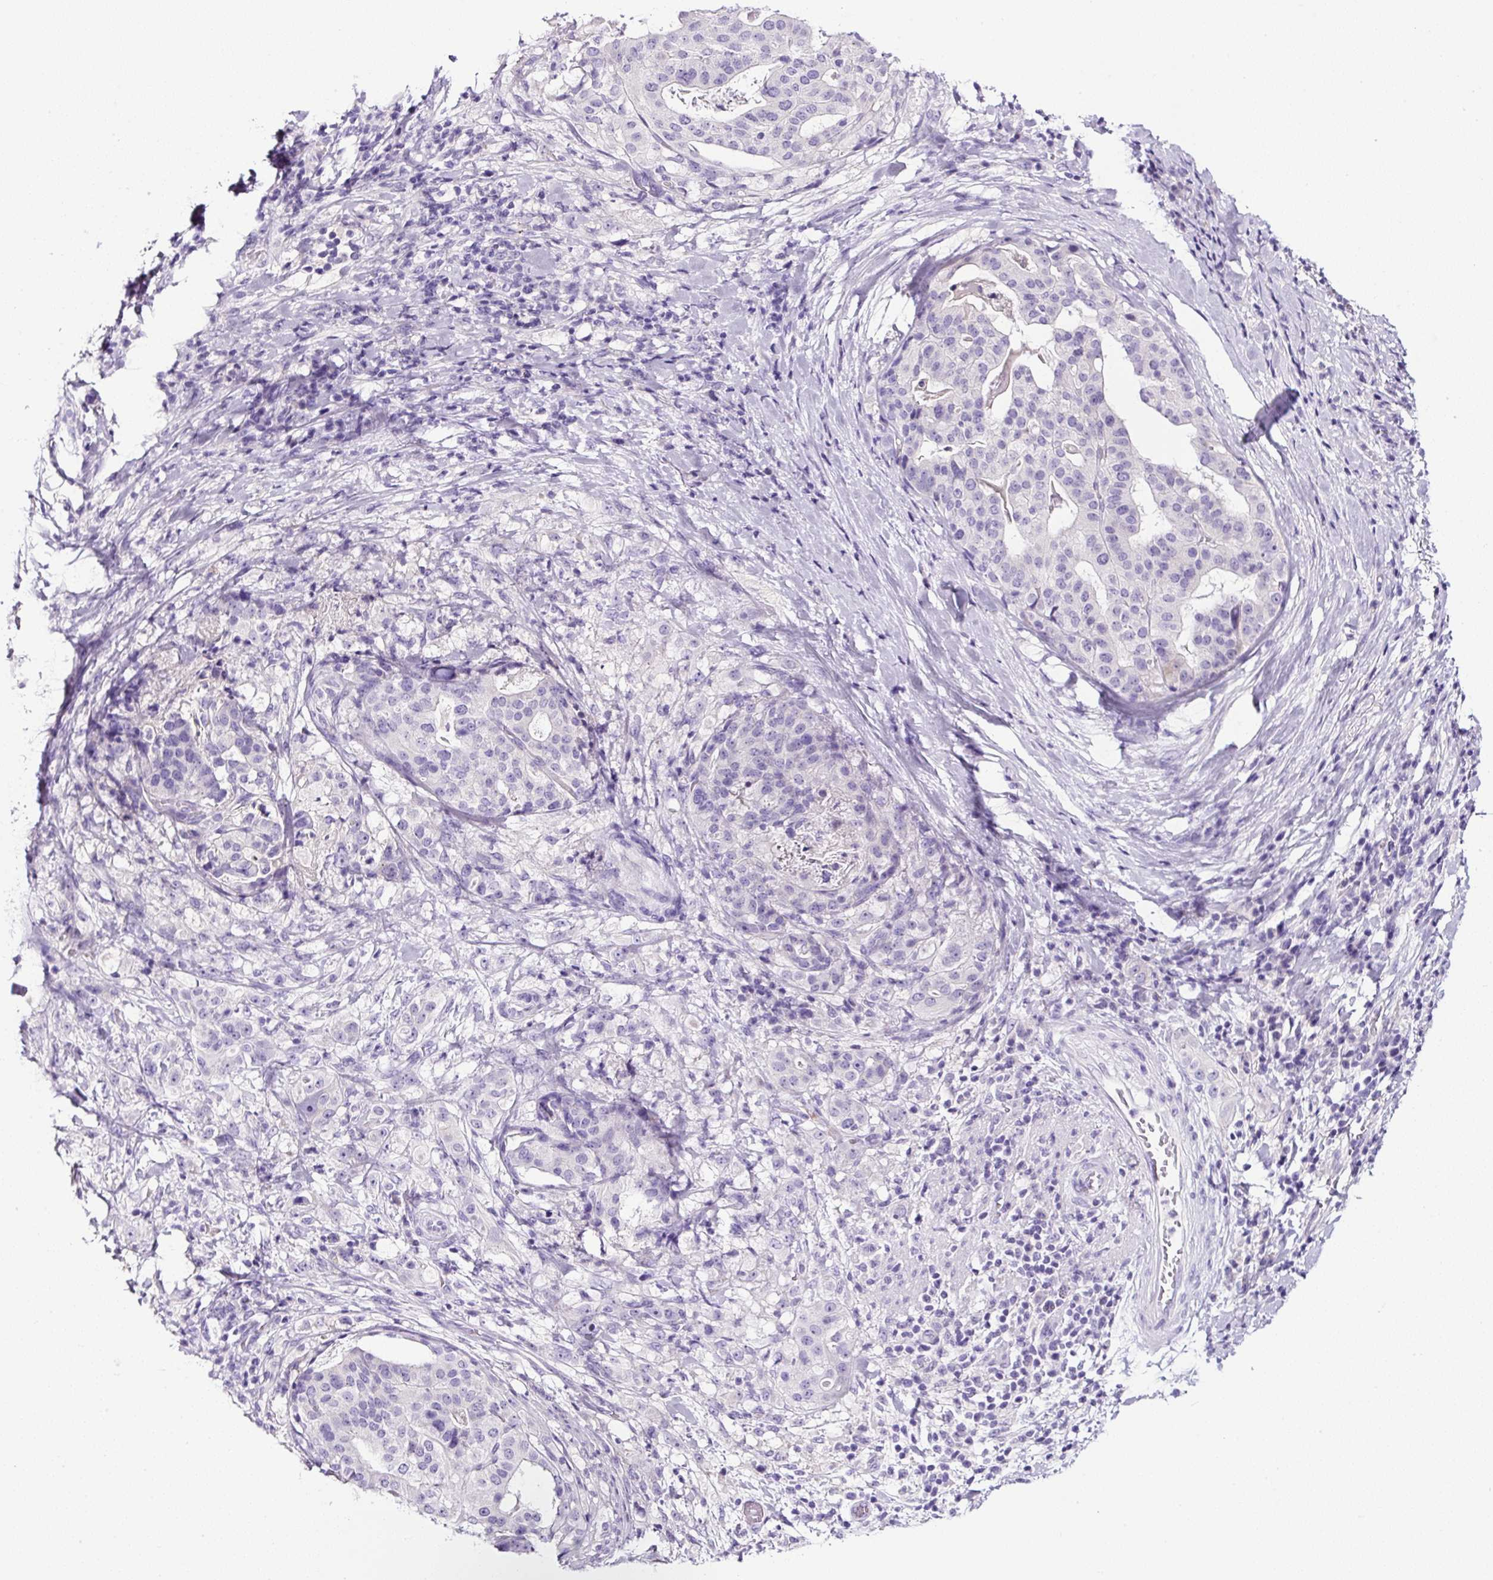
{"staining": {"intensity": "negative", "quantity": "none", "location": "none"}, "tissue": "stomach cancer", "cell_type": "Tumor cells", "image_type": "cancer", "snomed": [{"axis": "morphology", "description": "Adenocarcinoma, NOS"}, {"axis": "topography", "description": "Stomach"}], "caption": "Immunohistochemistry (IHC) of stomach cancer displays no positivity in tumor cells.", "gene": "SP8", "patient": {"sex": "male", "age": 48}}